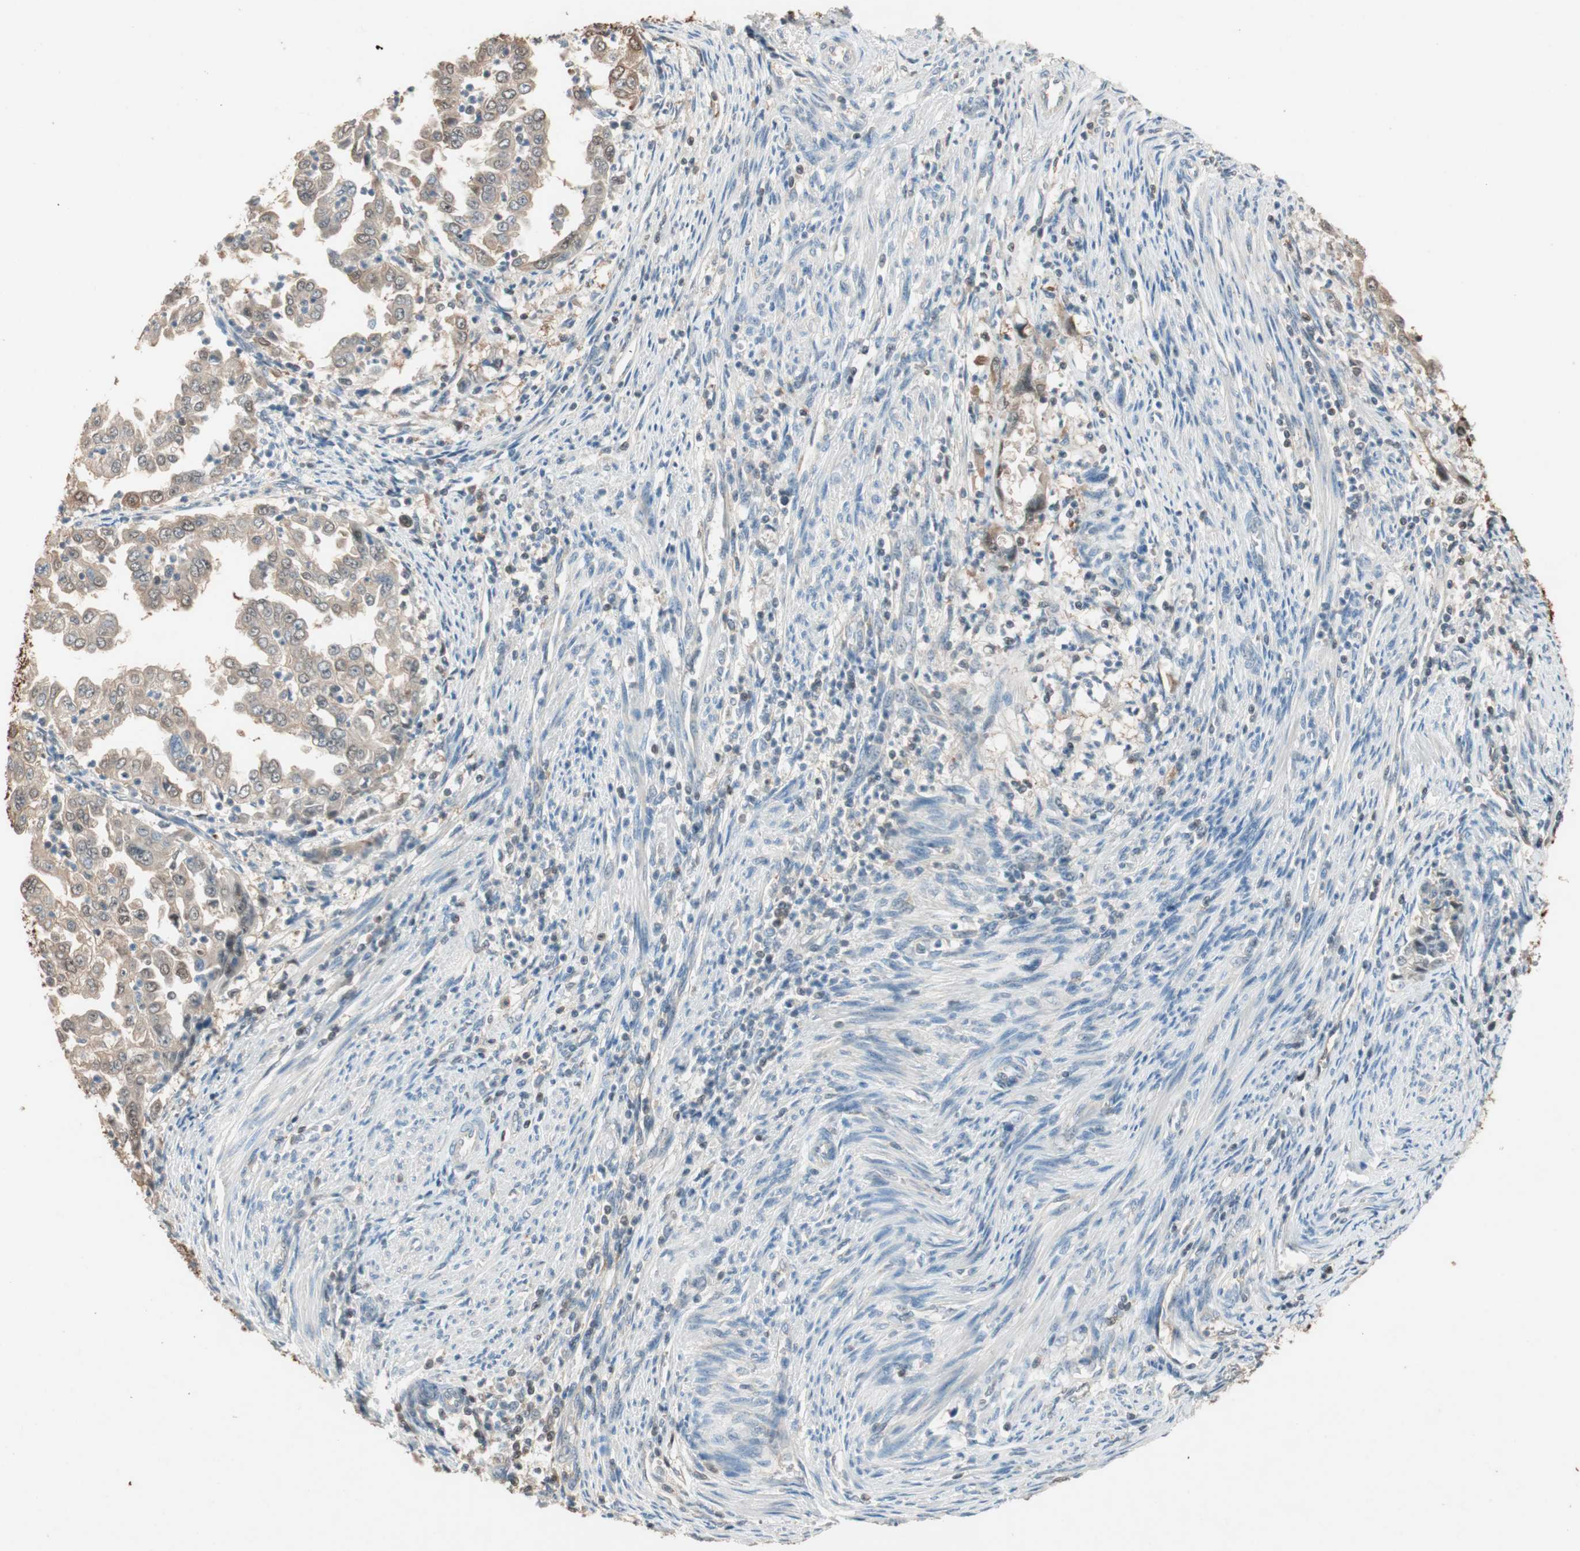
{"staining": {"intensity": "strong", "quantity": "<25%", "location": "cytoplasmic/membranous,nuclear"}, "tissue": "endometrial cancer", "cell_type": "Tumor cells", "image_type": "cancer", "snomed": [{"axis": "morphology", "description": "Adenocarcinoma, NOS"}, {"axis": "topography", "description": "Endometrium"}], "caption": "DAB immunohistochemical staining of human endometrial cancer (adenocarcinoma) demonstrates strong cytoplasmic/membranous and nuclear protein expression in approximately <25% of tumor cells.", "gene": "SERPINB5", "patient": {"sex": "female", "age": 85}}